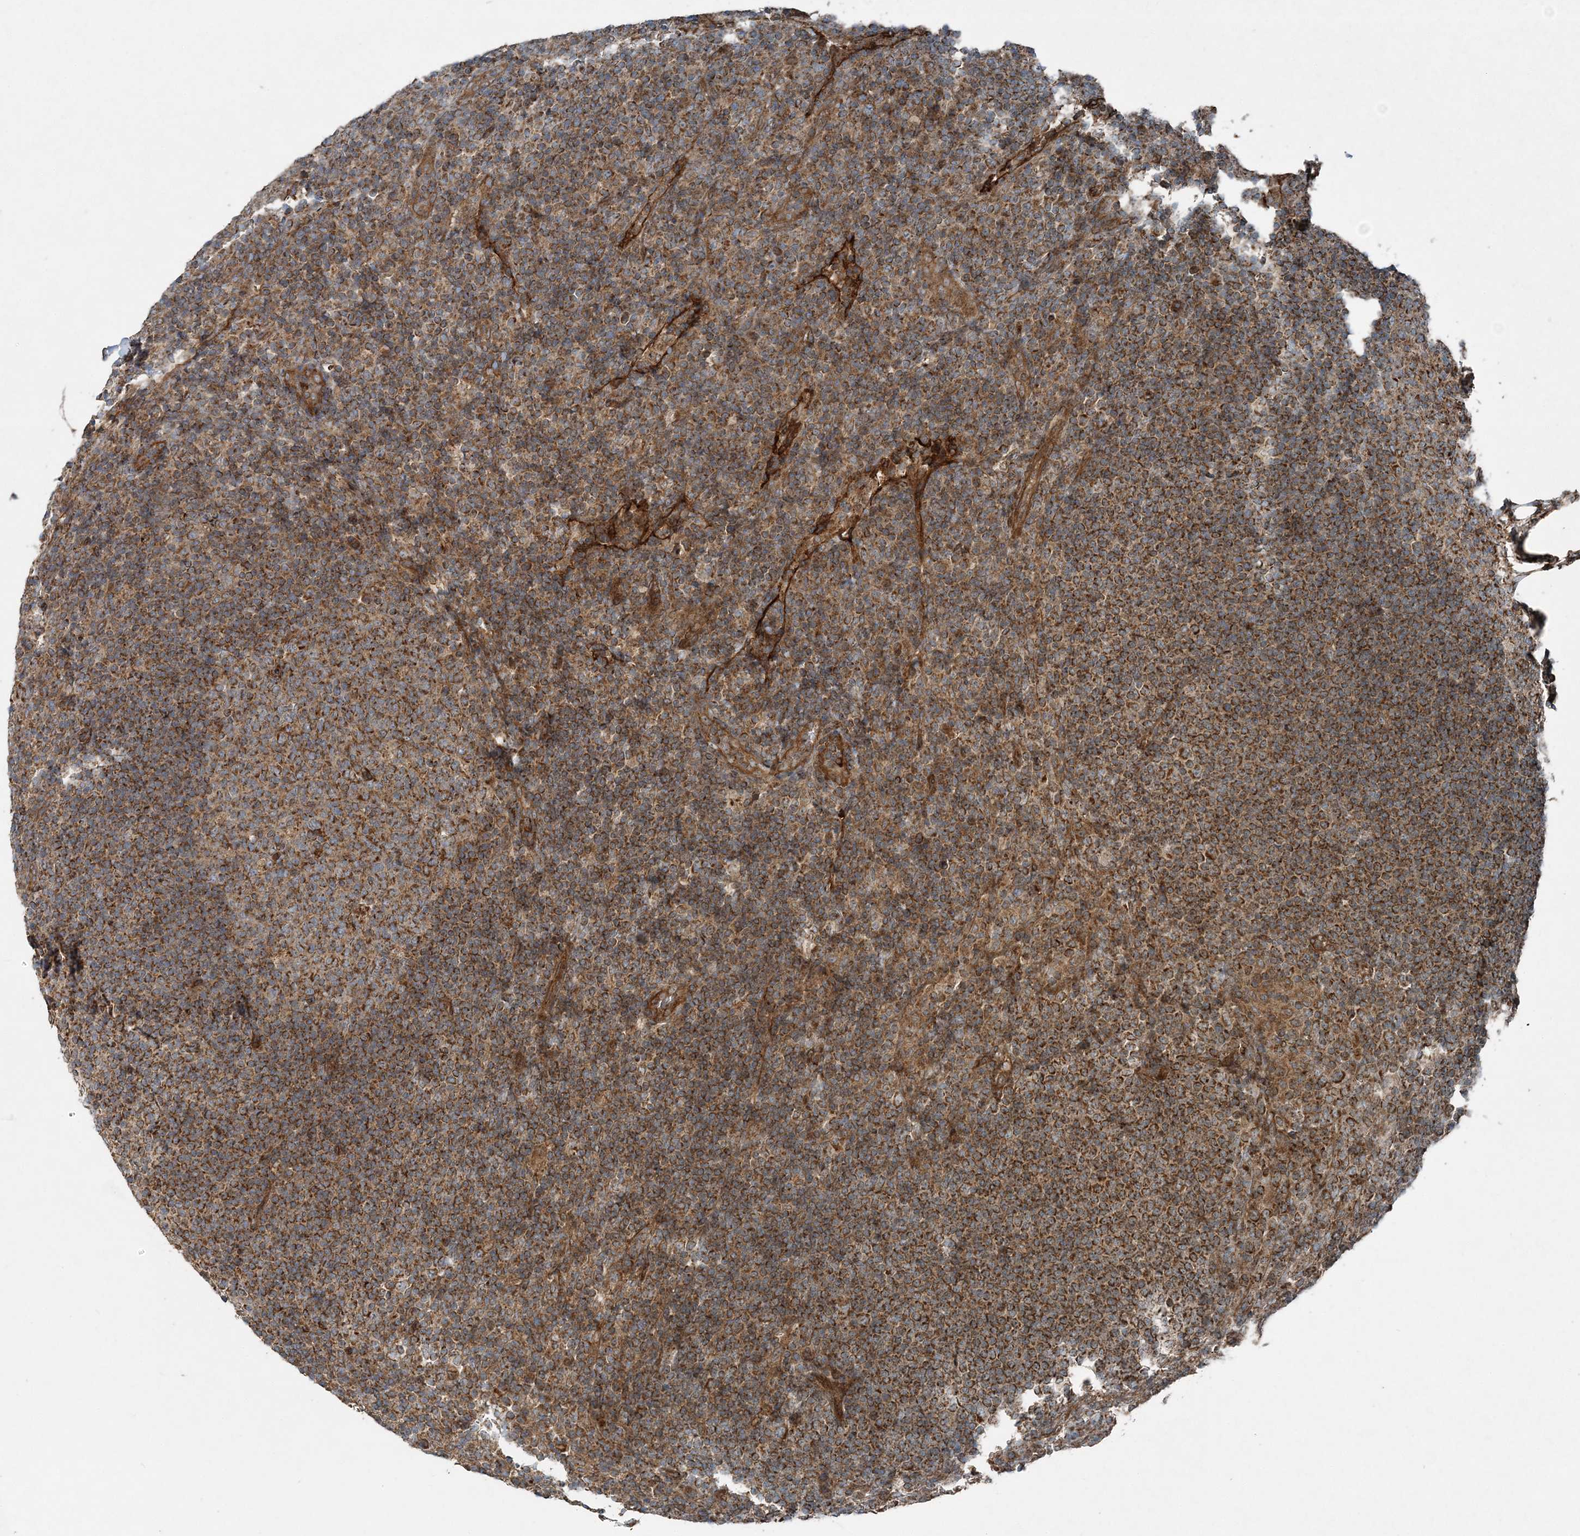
{"staining": {"intensity": "moderate", "quantity": ">75%", "location": "cytoplasmic/membranous"}, "tissue": "lymph node", "cell_type": "Germinal center cells", "image_type": "normal", "snomed": [{"axis": "morphology", "description": "Normal tissue, NOS"}, {"axis": "topography", "description": "Lymph node"}], "caption": "A brown stain shows moderate cytoplasmic/membranous staining of a protein in germinal center cells of unremarkable lymph node. Nuclei are stained in blue.", "gene": "COPS7B", "patient": {"sex": "female", "age": 53}}